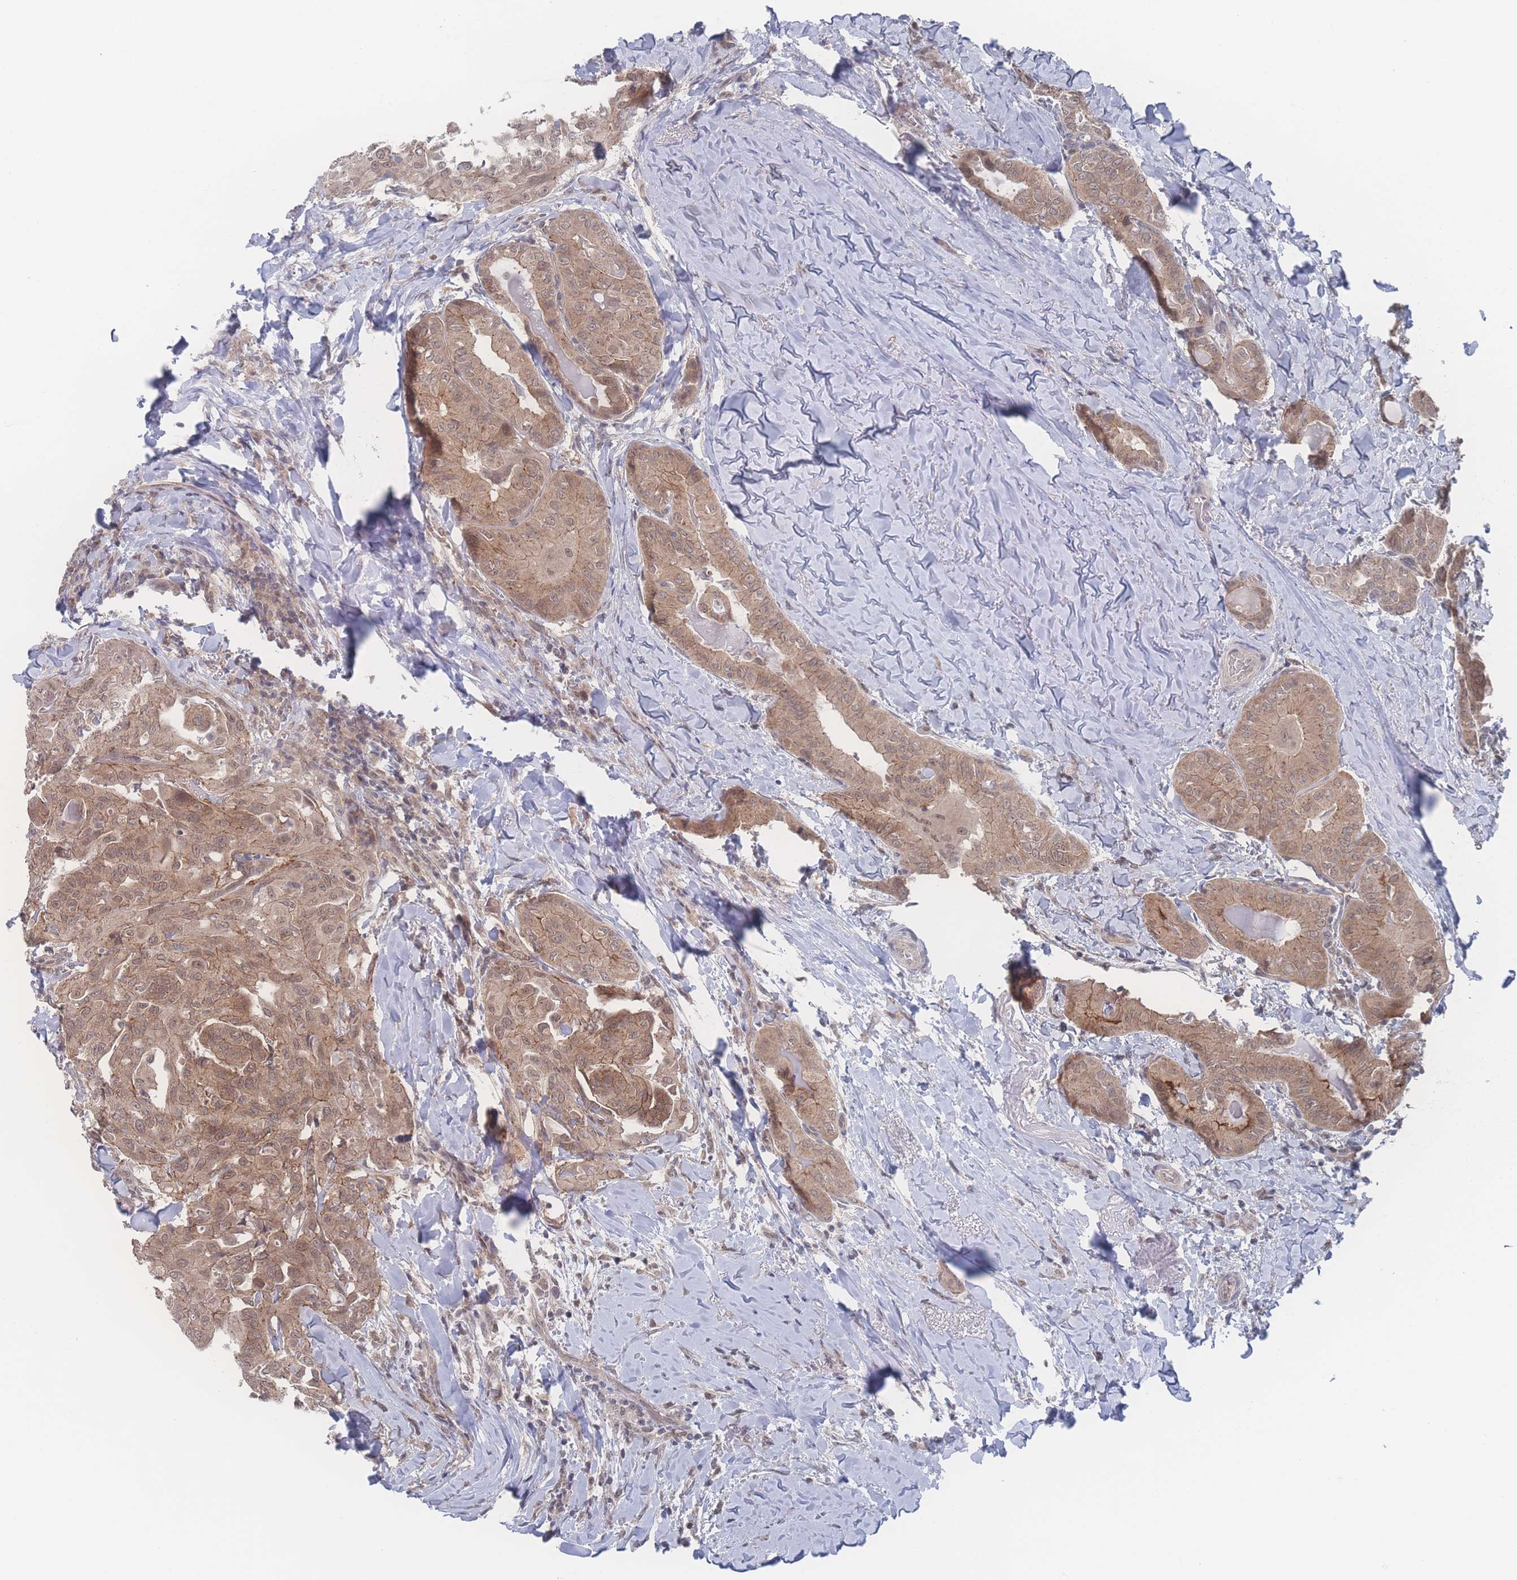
{"staining": {"intensity": "moderate", "quantity": ">75%", "location": "cytoplasmic/membranous,nuclear"}, "tissue": "thyroid cancer", "cell_type": "Tumor cells", "image_type": "cancer", "snomed": [{"axis": "morphology", "description": "Papillary adenocarcinoma, NOS"}, {"axis": "topography", "description": "Thyroid gland"}], "caption": "Immunohistochemical staining of thyroid cancer displays medium levels of moderate cytoplasmic/membranous and nuclear protein expression in approximately >75% of tumor cells.", "gene": "NBEAL1", "patient": {"sex": "female", "age": 68}}